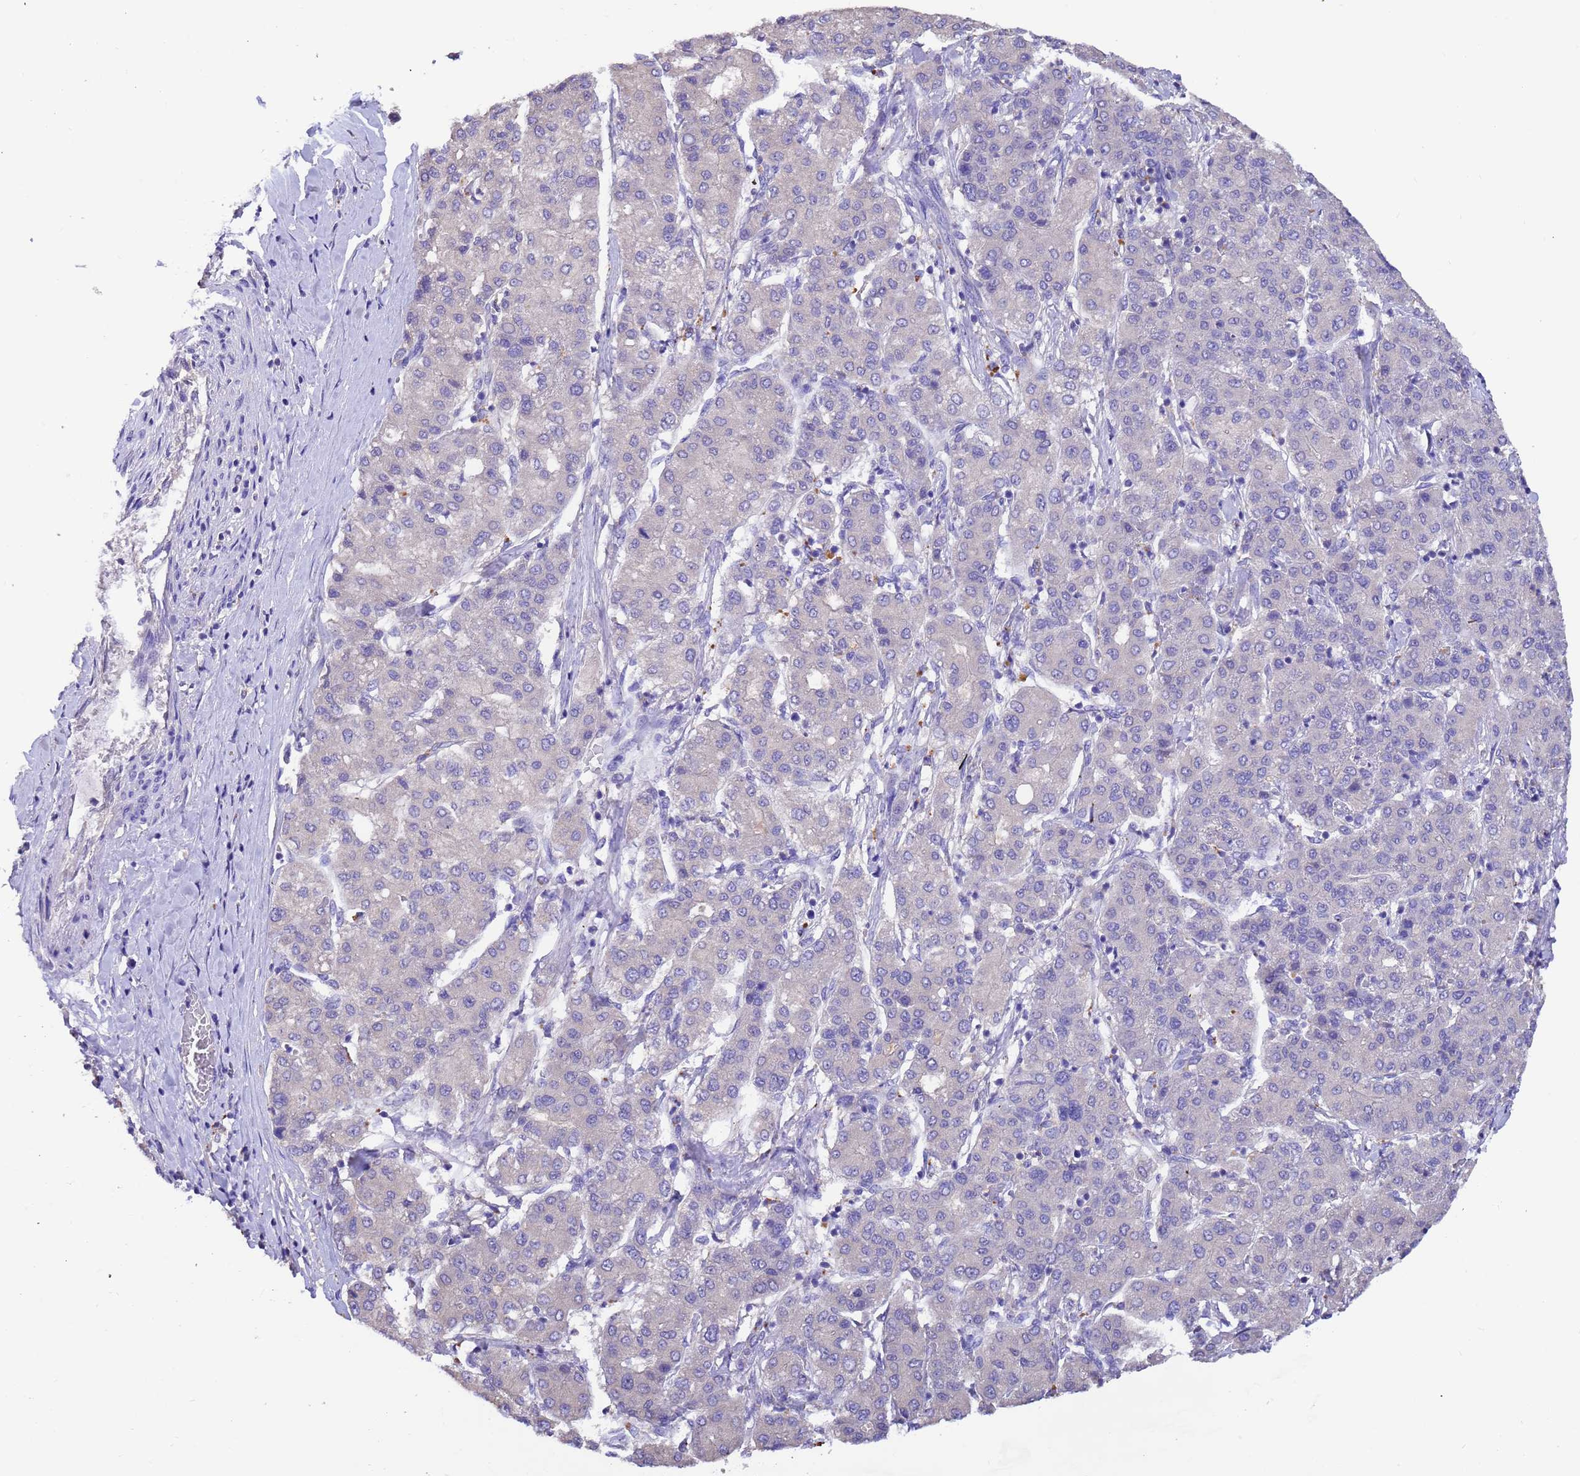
{"staining": {"intensity": "negative", "quantity": "none", "location": "none"}, "tissue": "liver cancer", "cell_type": "Tumor cells", "image_type": "cancer", "snomed": [{"axis": "morphology", "description": "Carcinoma, Hepatocellular, NOS"}, {"axis": "topography", "description": "Liver"}], "caption": "Tumor cells show no significant protein staining in liver hepatocellular carcinoma.", "gene": "SRL", "patient": {"sex": "male", "age": 65}}